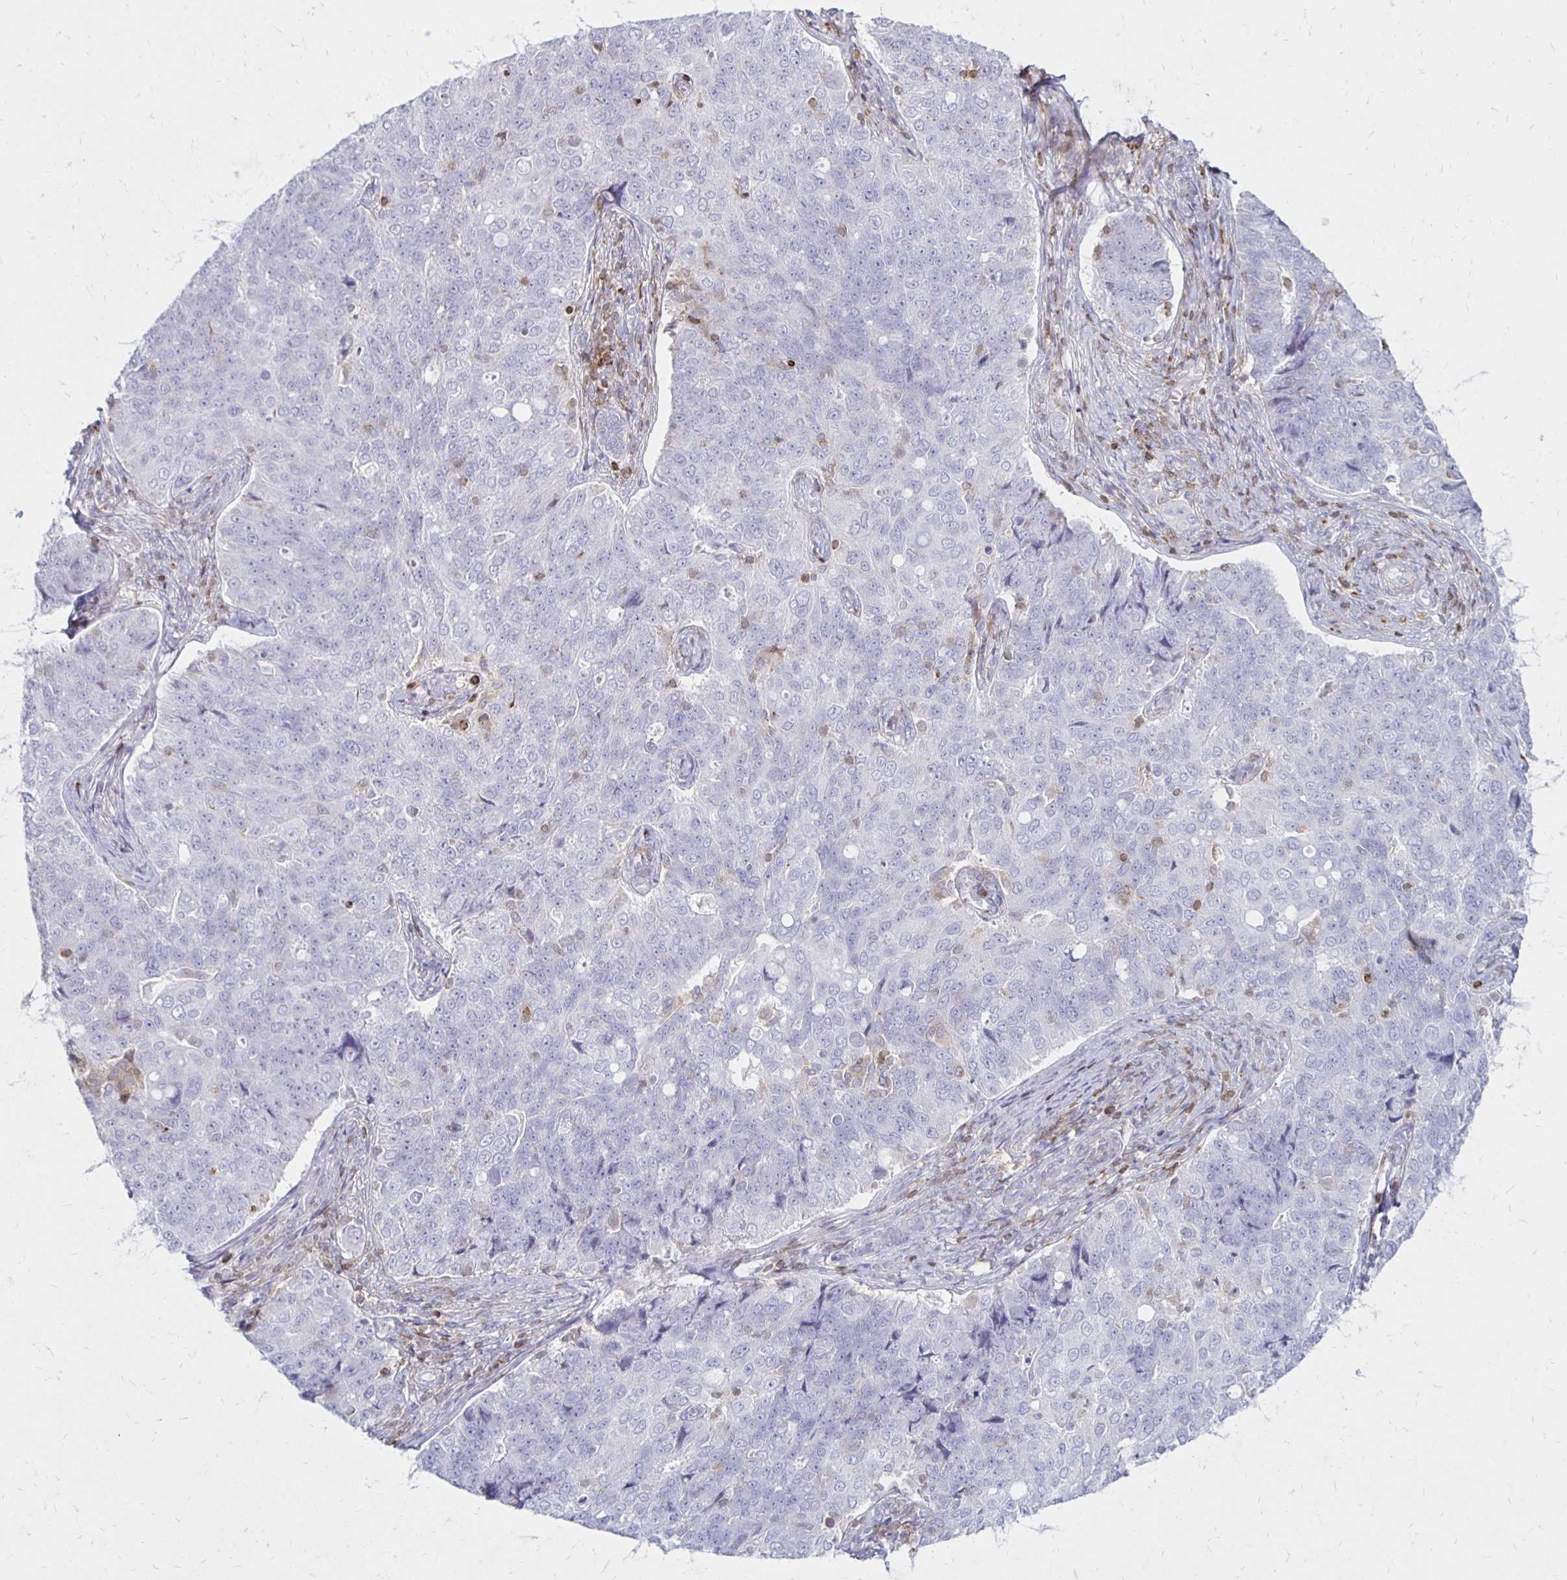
{"staining": {"intensity": "negative", "quantity": "none", "location": "none"}, "tissue": "endometrial cancer", "cell_type": "Tumor cells", "image_type": "cancer", "snomed": [{"axis": "morphology", "description": "Adenocarcinoma, NOS"}, {"axis": "topography", "description": "Endometrium"}], "caption": "Immunohistochemistry (IHC) of human endometrial cancer reveals no expression in tumor cells. The staining is performed using DAB (3,3'-diaminobenzidine) brown chromogen with nuclei counter-stained in using hematoxylin.", "gene": "CCL21", "patient": {"sex": "female", "age": 43}}